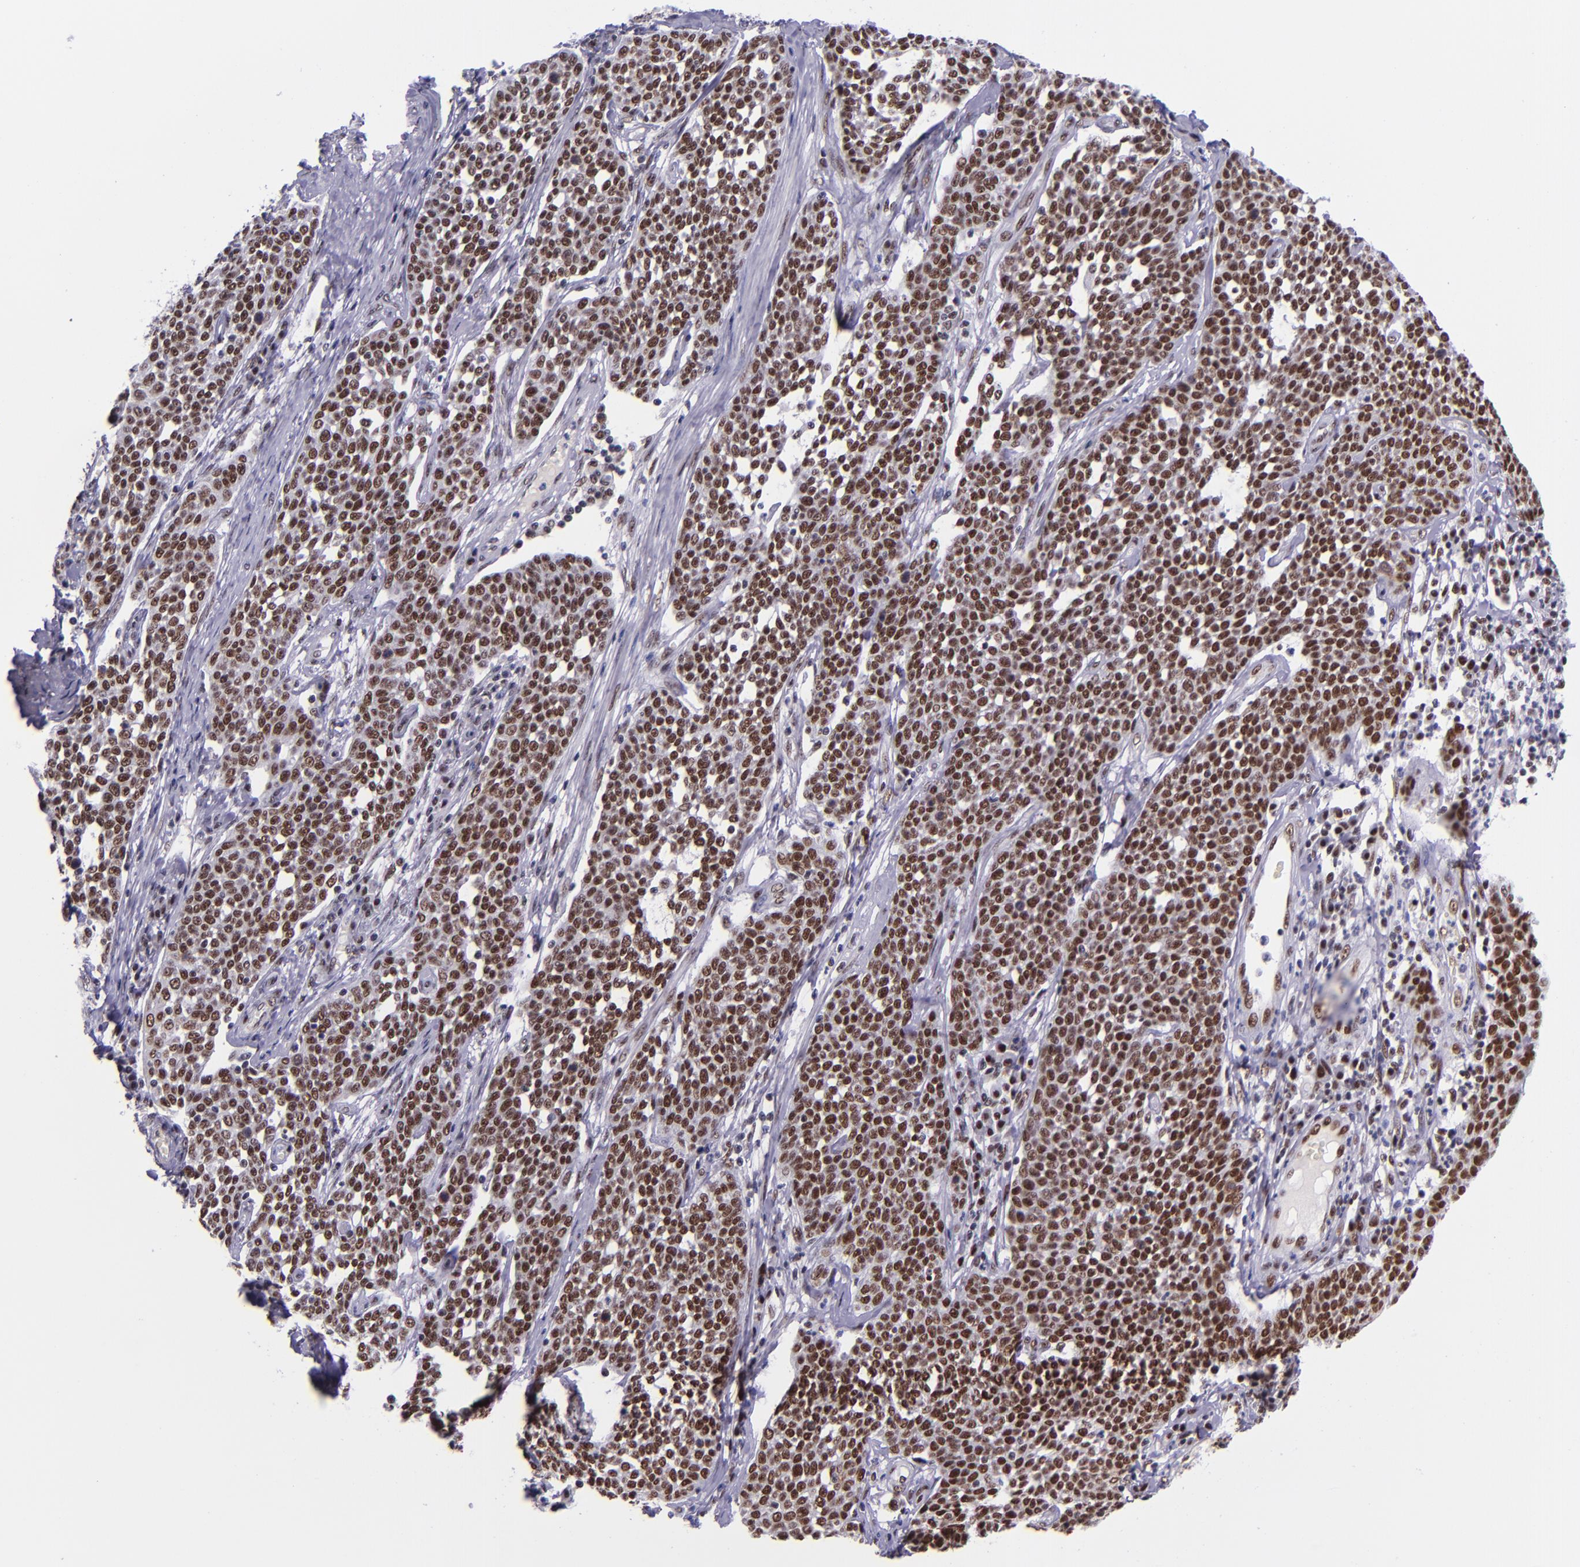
{"staining": {"intensity": "strong", "quantity": ">75%", "location": "nuclear"}, "tissue": "cervical cancer", "cell_type": "Tumor cells", "image_type": "cancer", "snomed": [{"axis": "morphology", "description": "Squamous cell carcinoma, NOS"}, {"axis": "topography", "description": "Cervix"}], "caption": "Immunohistochemical staining of human cervical cancer demonstrates high levels of strong nuclear expression in about >75% of tumor cells.", "gene": "GPKOW", "patient": {"sex": "female", "age": 34}}